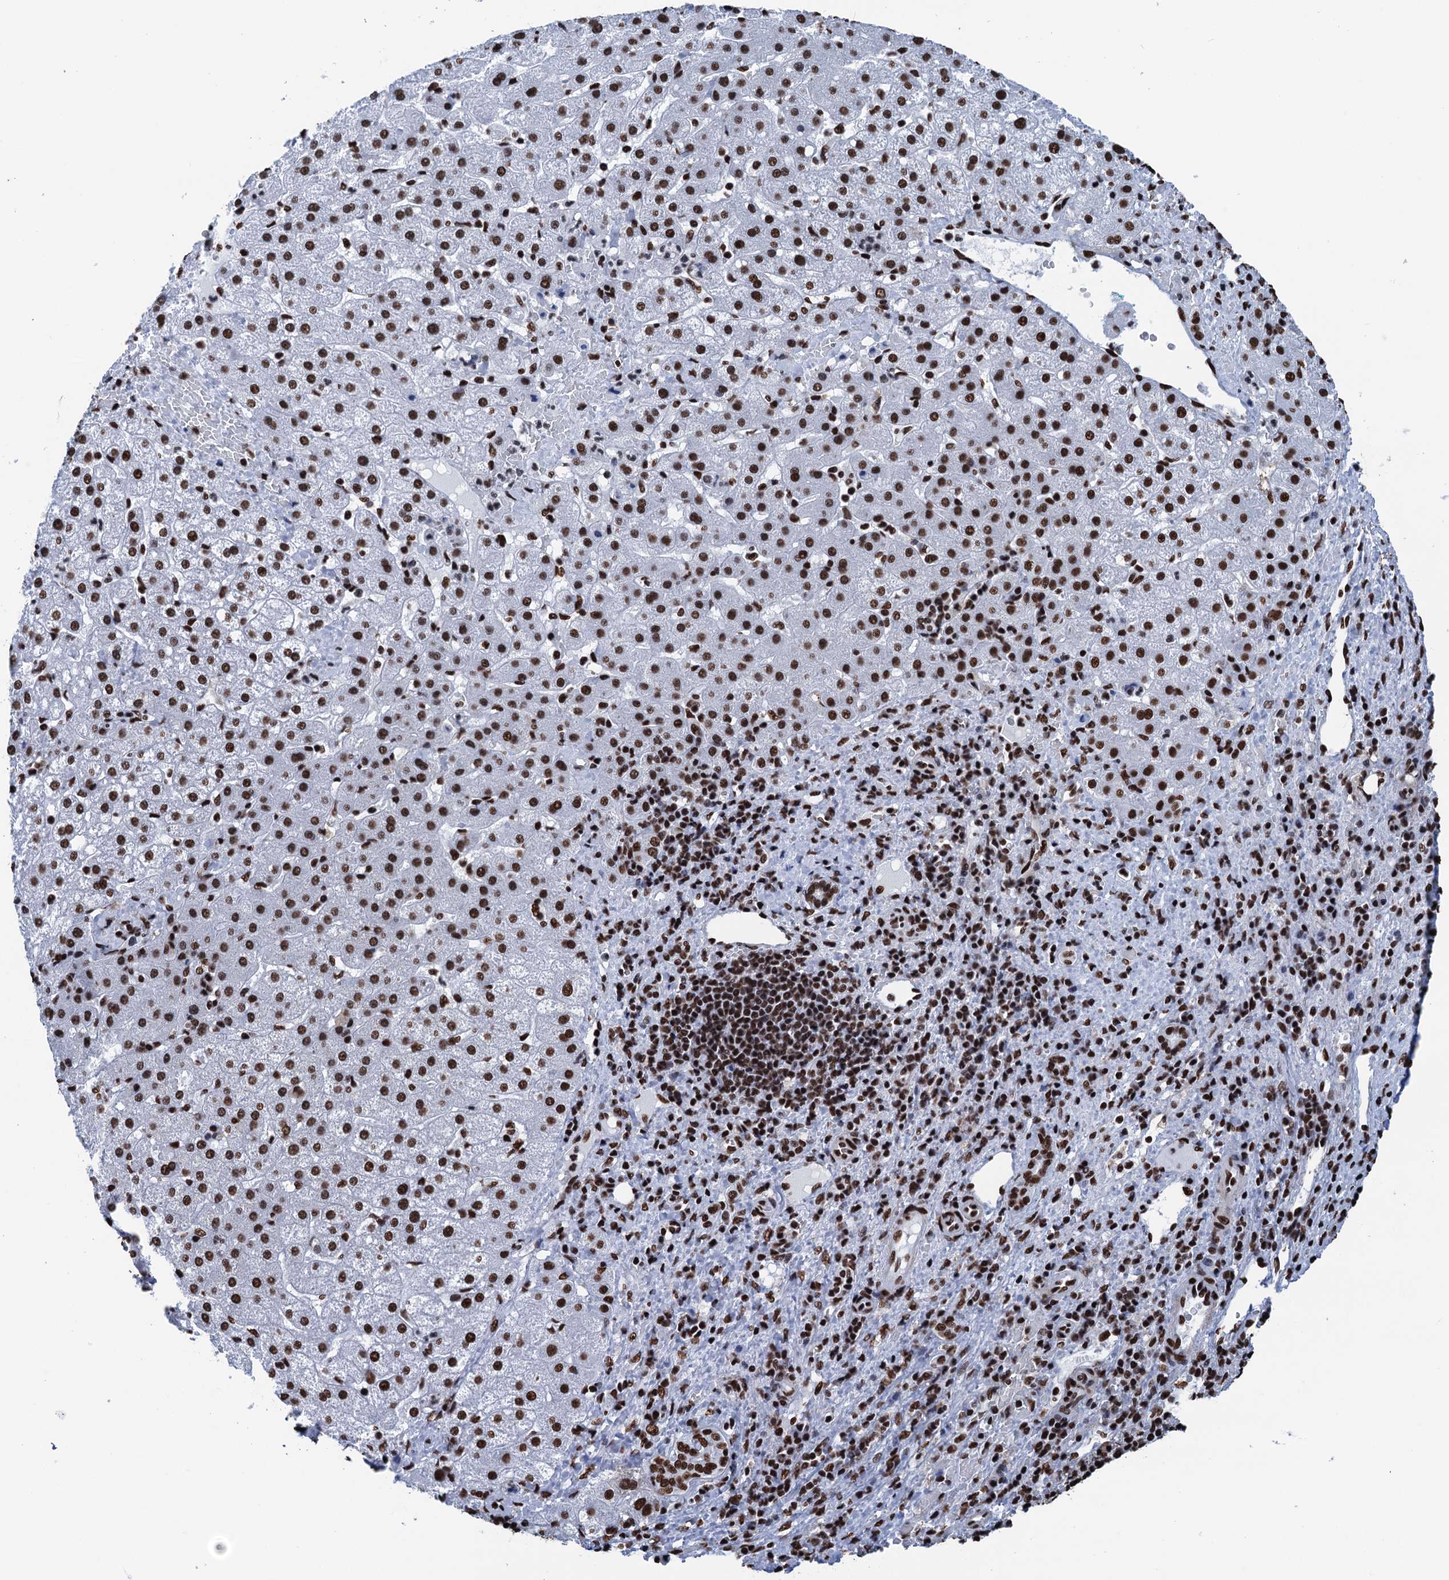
{"staining": {"intensity": "strong", "quantity": ">75%", "location": "nuclear"}, "tissue": "liver cancer", "cell_type": "Tumor cells", "image_type": "cancer", "snomed": [{"axis": "morphology", "description": "Normal tissue, NOS"}, {"axis": "morphology", "description": "Carcinoma, Hepatocellular, NOS"}, {"axis": "topography", "description": "Liver"}], "caption": "Liver cancer stained for a protein reveals strong nuclear positivity in tumor cells.", "gene": "UBA2", "patient": {"sex": "male", "age": 57}}